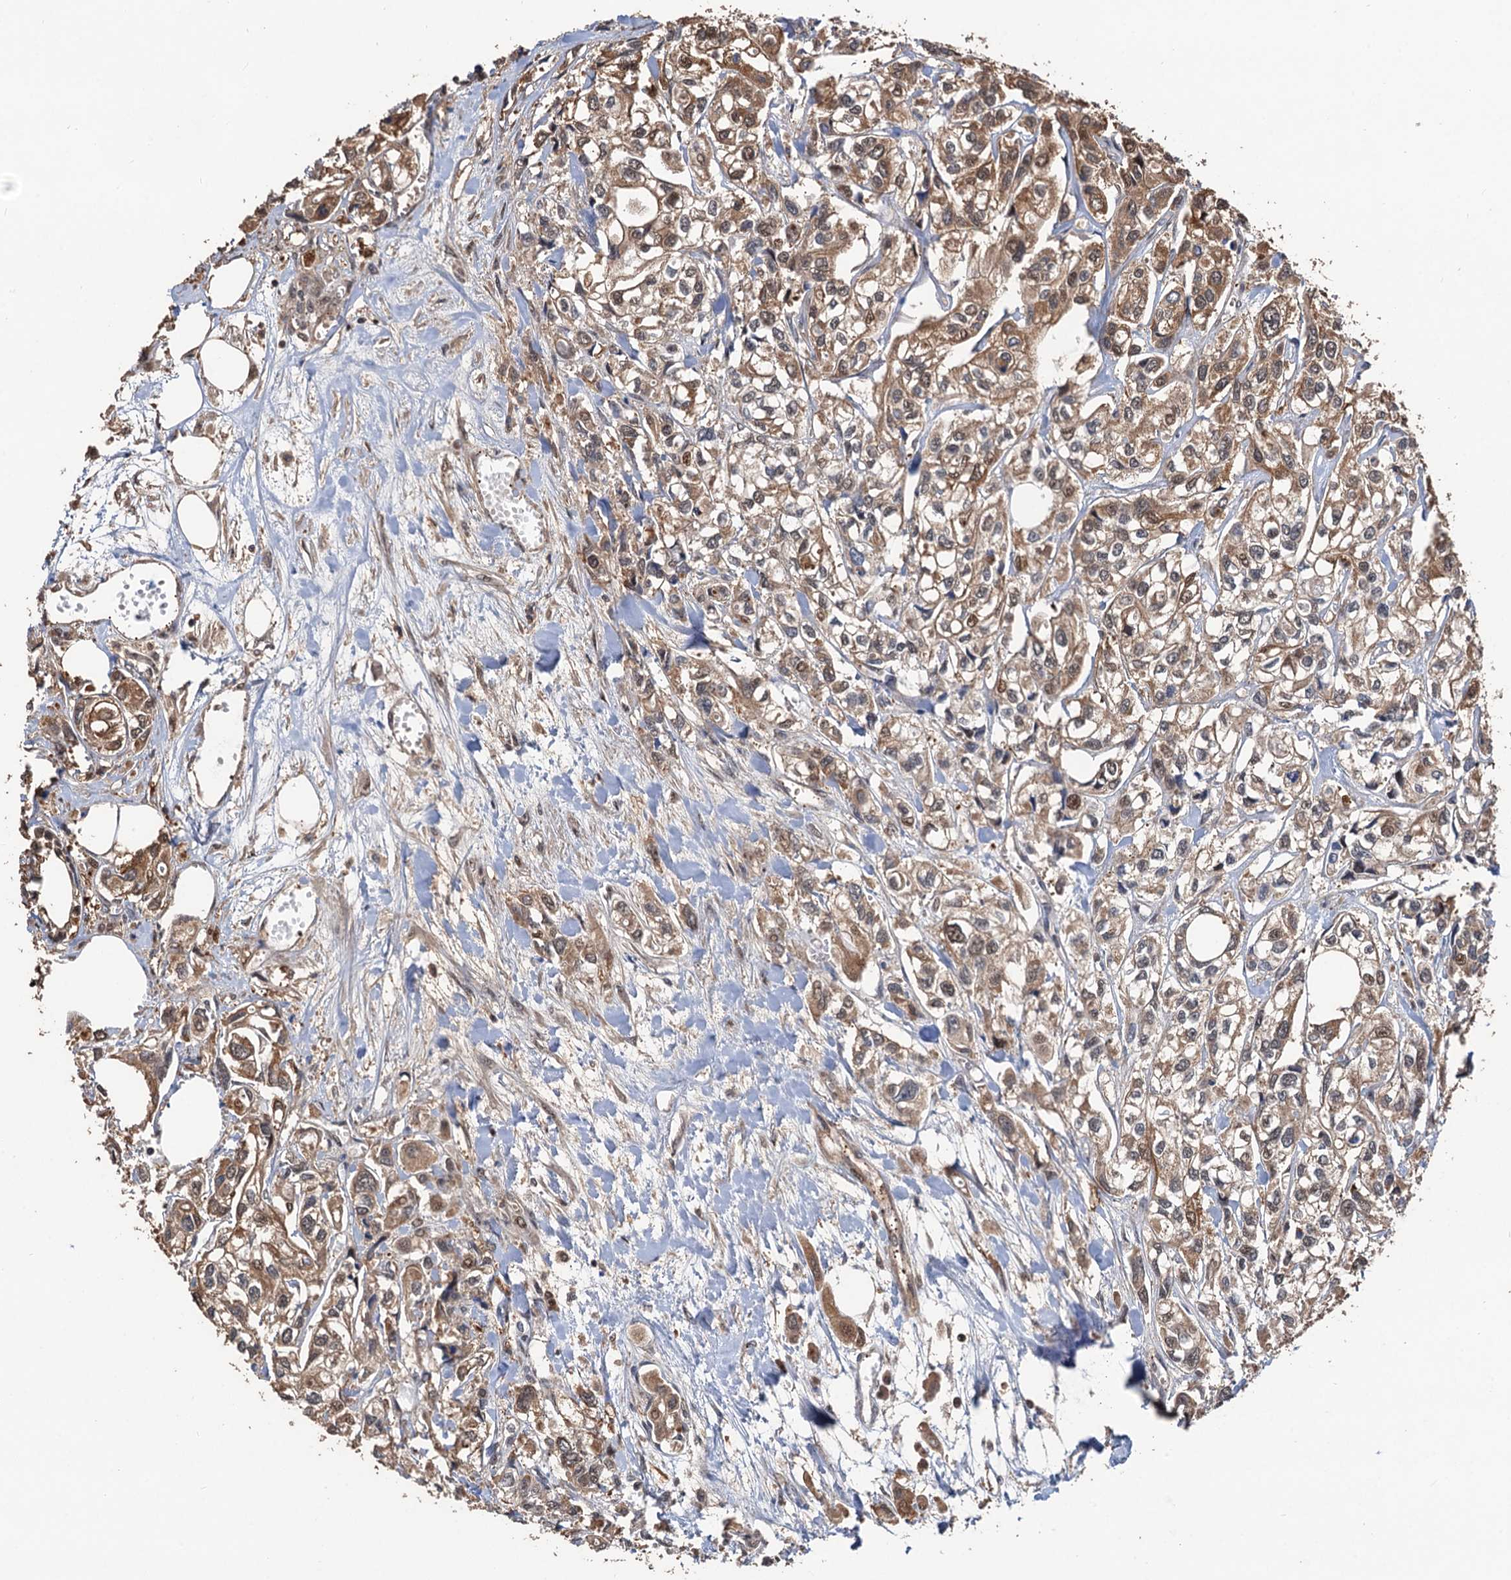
{"staining": {"intensity": "moderate", "quantity": ">75%", "location": "cytoplasmic/membranous"}, "tissue": "urothelial cancer", "cell_type": "Tumor cells", "image_type": "cancer", "snomed": [{"axis": "morphology", "description": "Urothelial carcinoma, High grade"}, {"axis": "topography", "description": "Urinary bladder"}], "caption": "Urothelial cancer stained for a protein shows moderate cytoplasmic/membranous positivity in tumor cells.", "gene": "DEXI", "patient": {"sex": "male", "age": 67}}